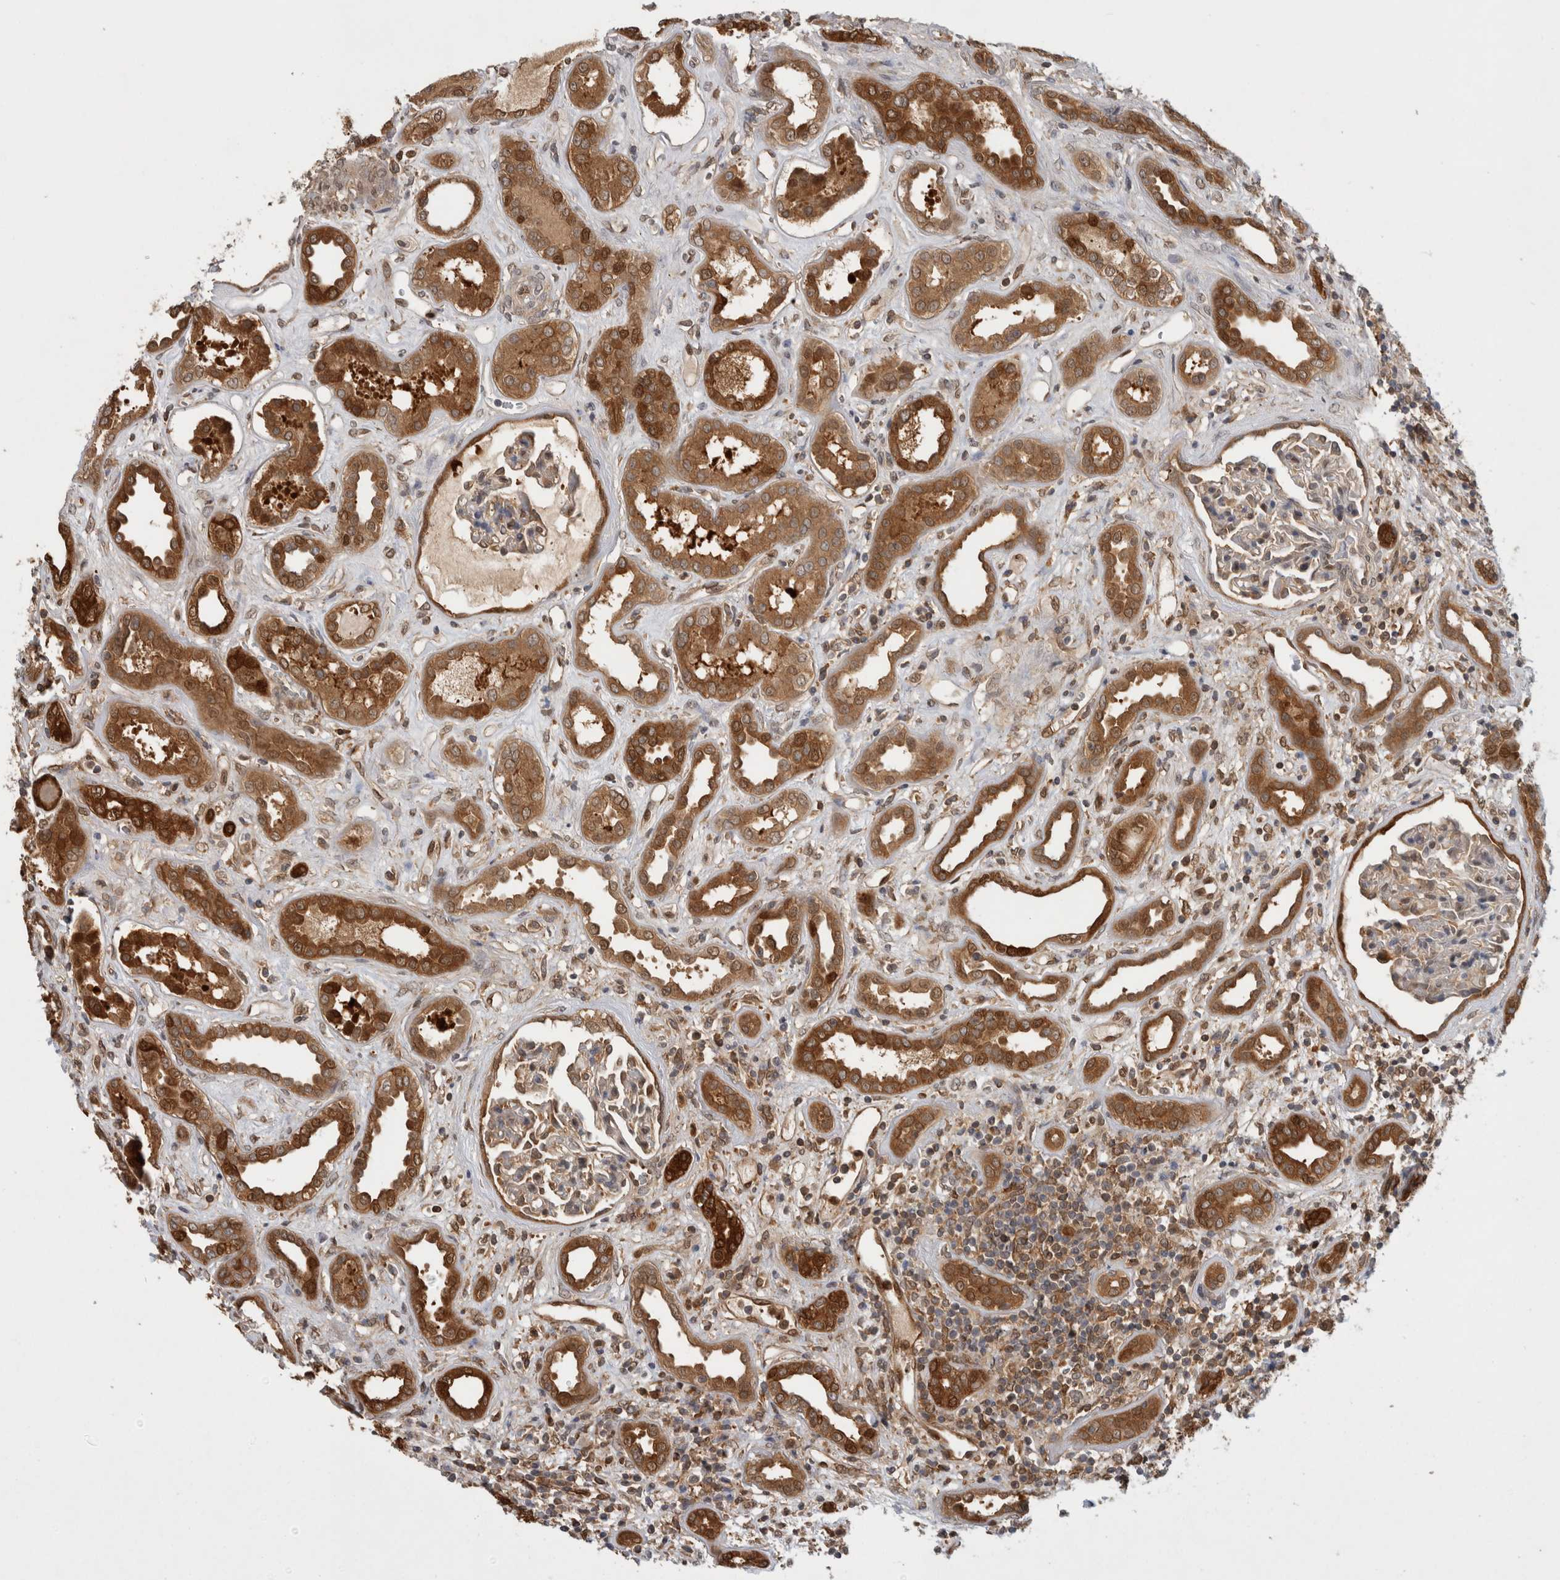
{"staining": {"intensity": "moderate", "quantity": "25%-75%", "location": "cytoplasmic/membranous"}, "tissue": "kidney", "cell_type": "Cells in glomeruli", "image_type": "normal", "snomed": [{"axis": "morphology", "description": "Normal tissue, NOS"}, {"axis": "topography", "description": "Kidney"}], "caption": "Immunohistochemical staining of unremarkable kidney displays medium levels of moderate cytoplasmic/membranous staining in about 25%-75% of cells in glomeruli. (IHC, brightfield microscopy, high magnification).", "gene": "ASTN2", "patient": {"sex": "male", "age": 59}}